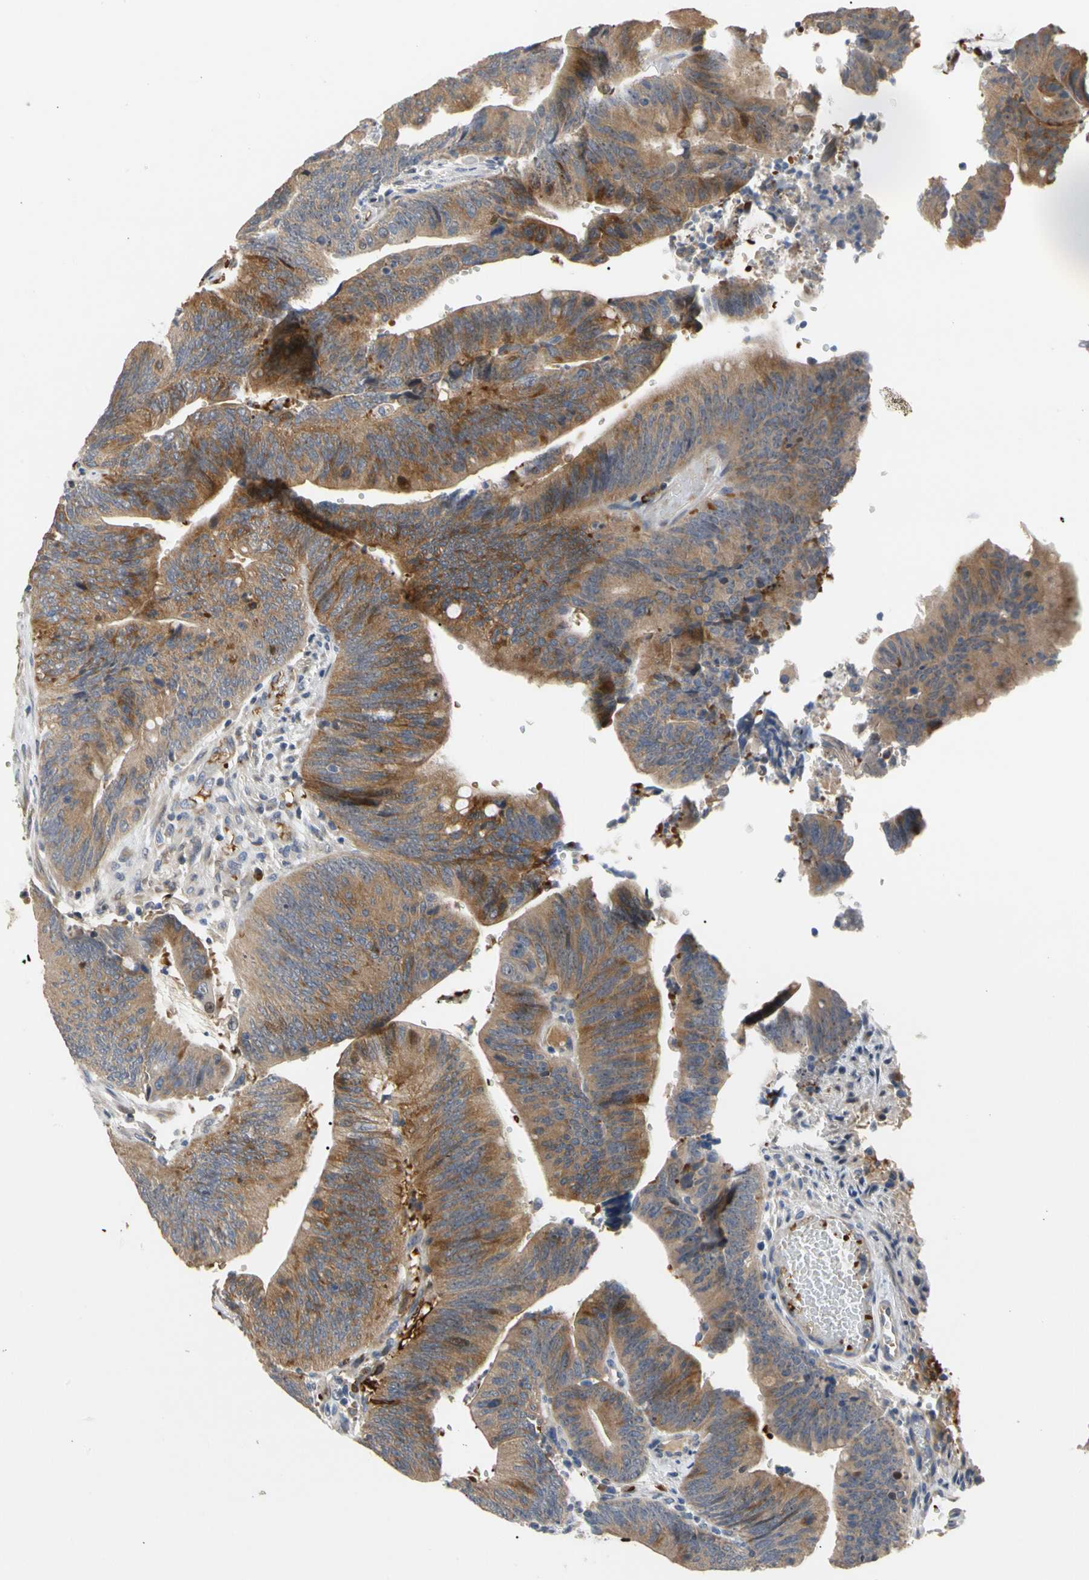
{"staining": {"intensity": "moderate", "quantity": ">75%", "location": "cytoplasmic/membranous"}, "tissue": "colorectal cancer", "cell_type": "Tumor cells", "image_type": "cancer", "snomed": [{"axis": "morphology", "description": "Adenocarcinoma, NOS"}, {"axis": "topography", "description": "Rectum"}], "caption": "Tumor cells demonstrate medium levels of moderate cytoplasmic/membranous positivity in about >75% of cells in human colorectal adenocarcinoma. (brown staining indicates protein expression, while blue staining denotes nuclei).", "gene": "HMGCR", "patient": {"sex": "female", "age": 66}}